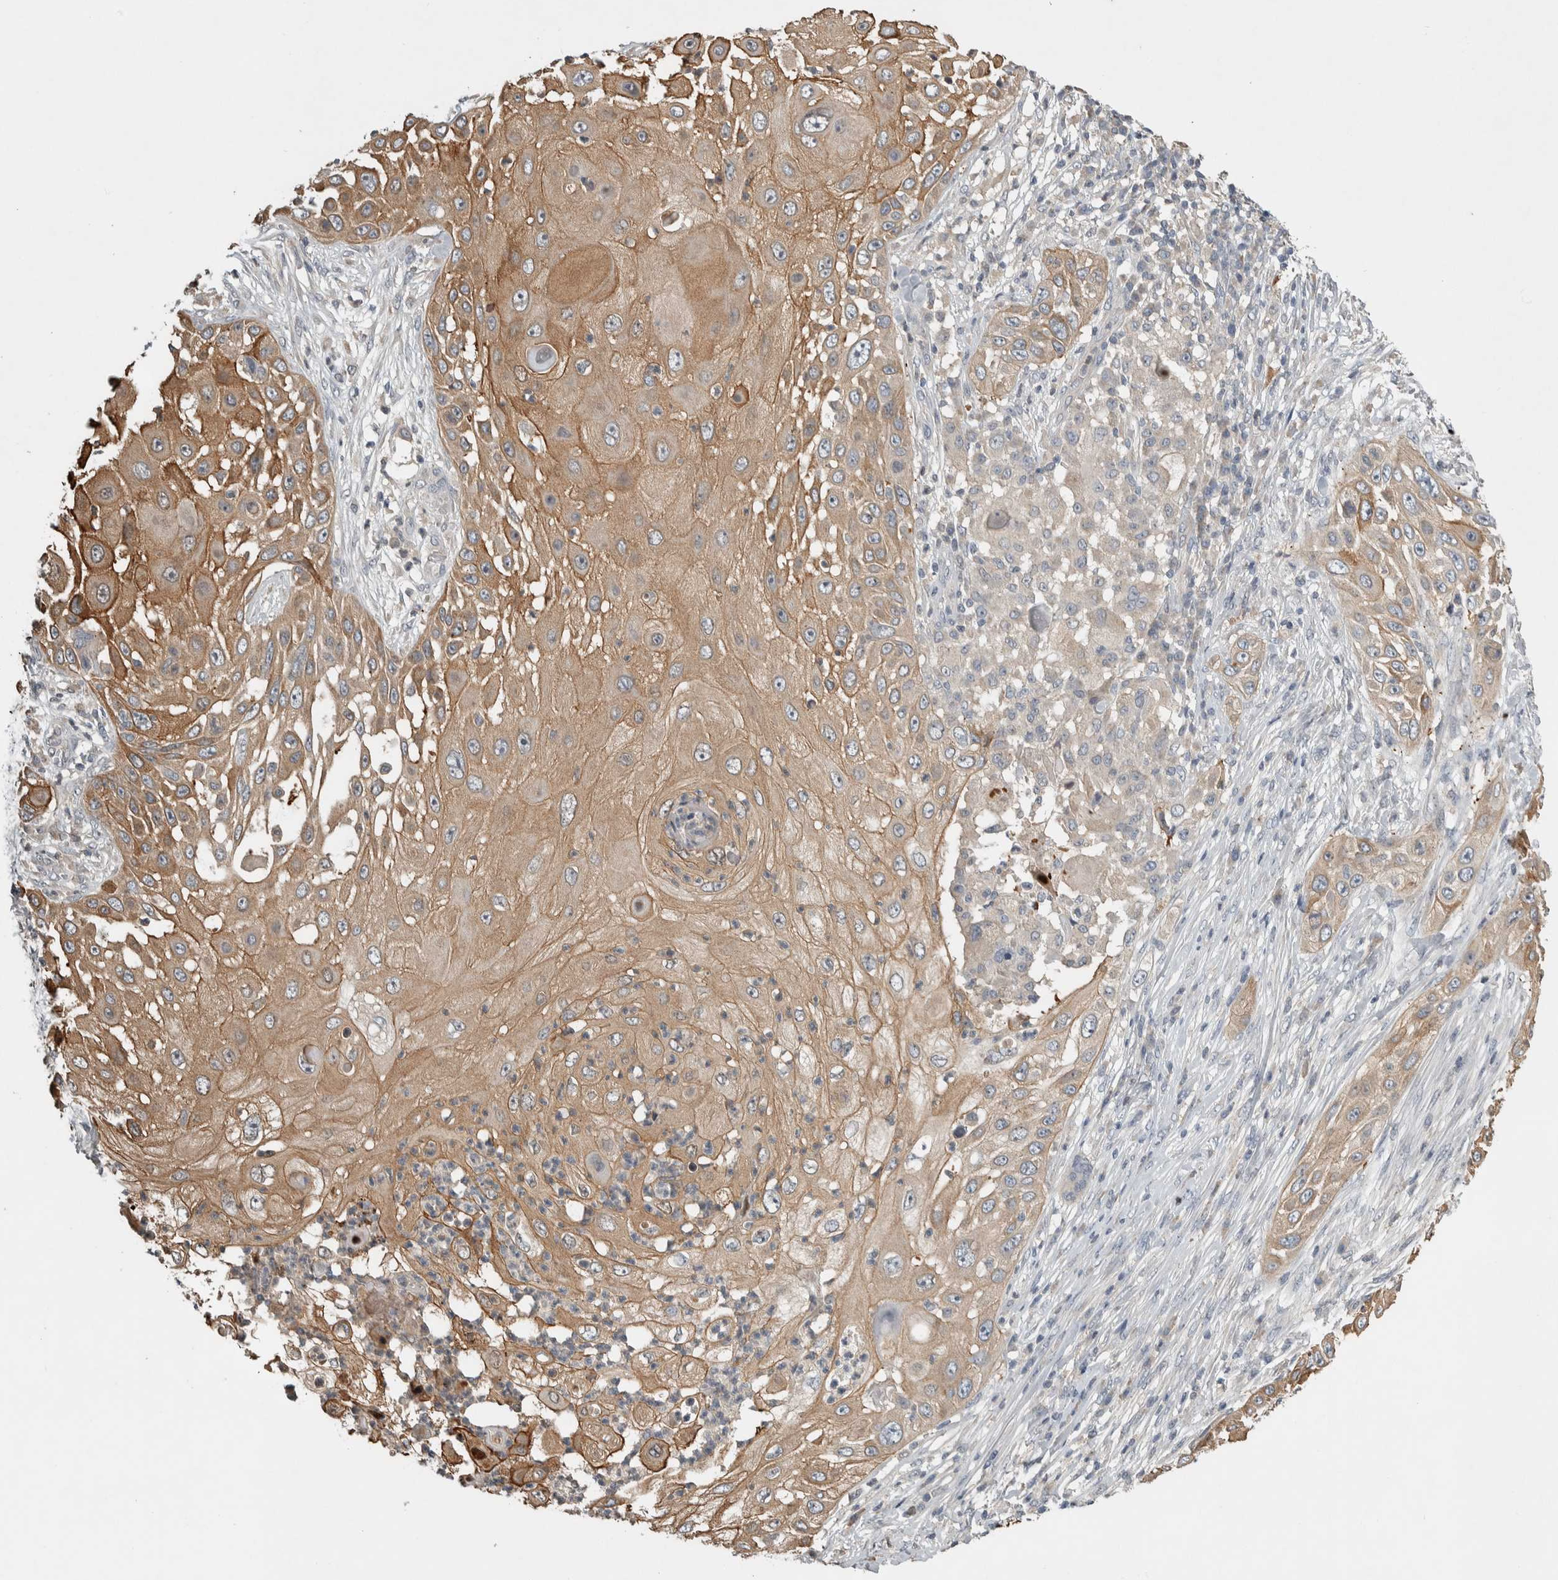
{"staining": {"intensity": "moderate", "quantity": ">75%", "location": "cytoplasmic/membranous"}, "tissue": "skin cancer", "cell_type": "Tumor cells", "image_type": "cancer", "snomed": [{"axis": "morphology", "description": "Squamous cell carcinoma, NOS"}, {"axis": "topography", "description": "Skin"}], "caption": "Approximately >75% of tumor cells in skin squamous cell carcinoma show moderate cytoplasmic/membranous protein positivity as visualized by brown immunohistochemical staining.", "gene": "EIF3H", "patient": {"sex": "female", "age": 44}}